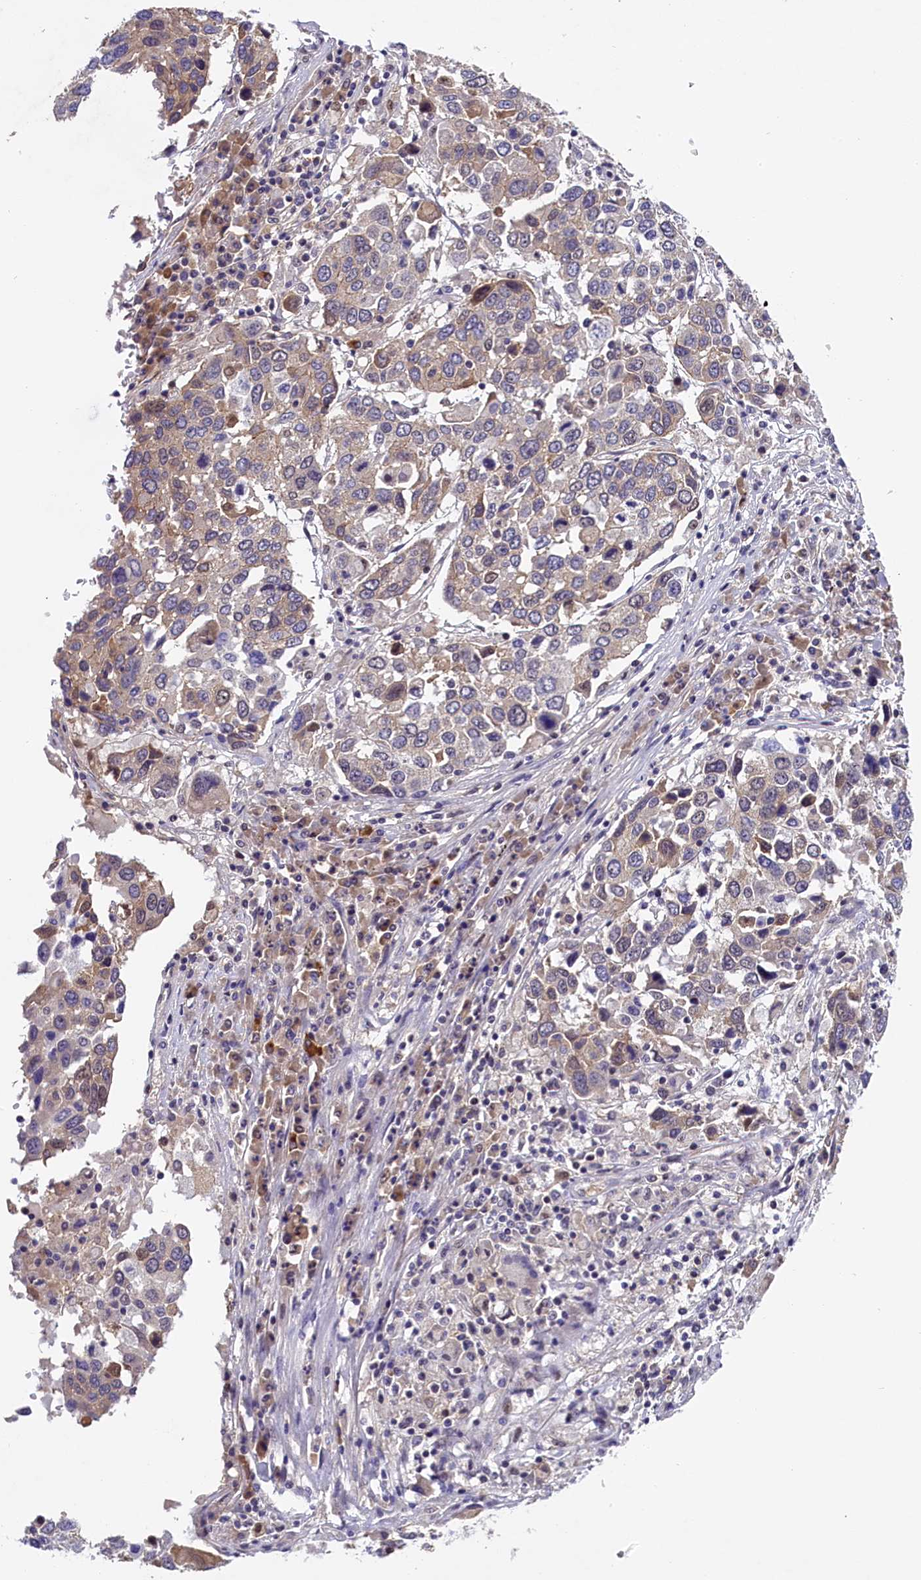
{"staining": {"intensity": "negative", "quantity": "none", "location": "none"}, "tissue": "lung cancer", "cell_type": "Tumor cells", "image_type": "cancer", "snomed": [{"axis": "morphology", "description": "Squamous cell carcinoma, NOS"}, {"axis": "topography", "description": "Lung"}], "caption": "Immunohistochemistry histopathology image of human lung squamous cell carcinoma stained for a protein (brown), which reveals no staining in tumor cells.", "gene": "ENKD1", "patient": {"sex": "male", "age": 65}}